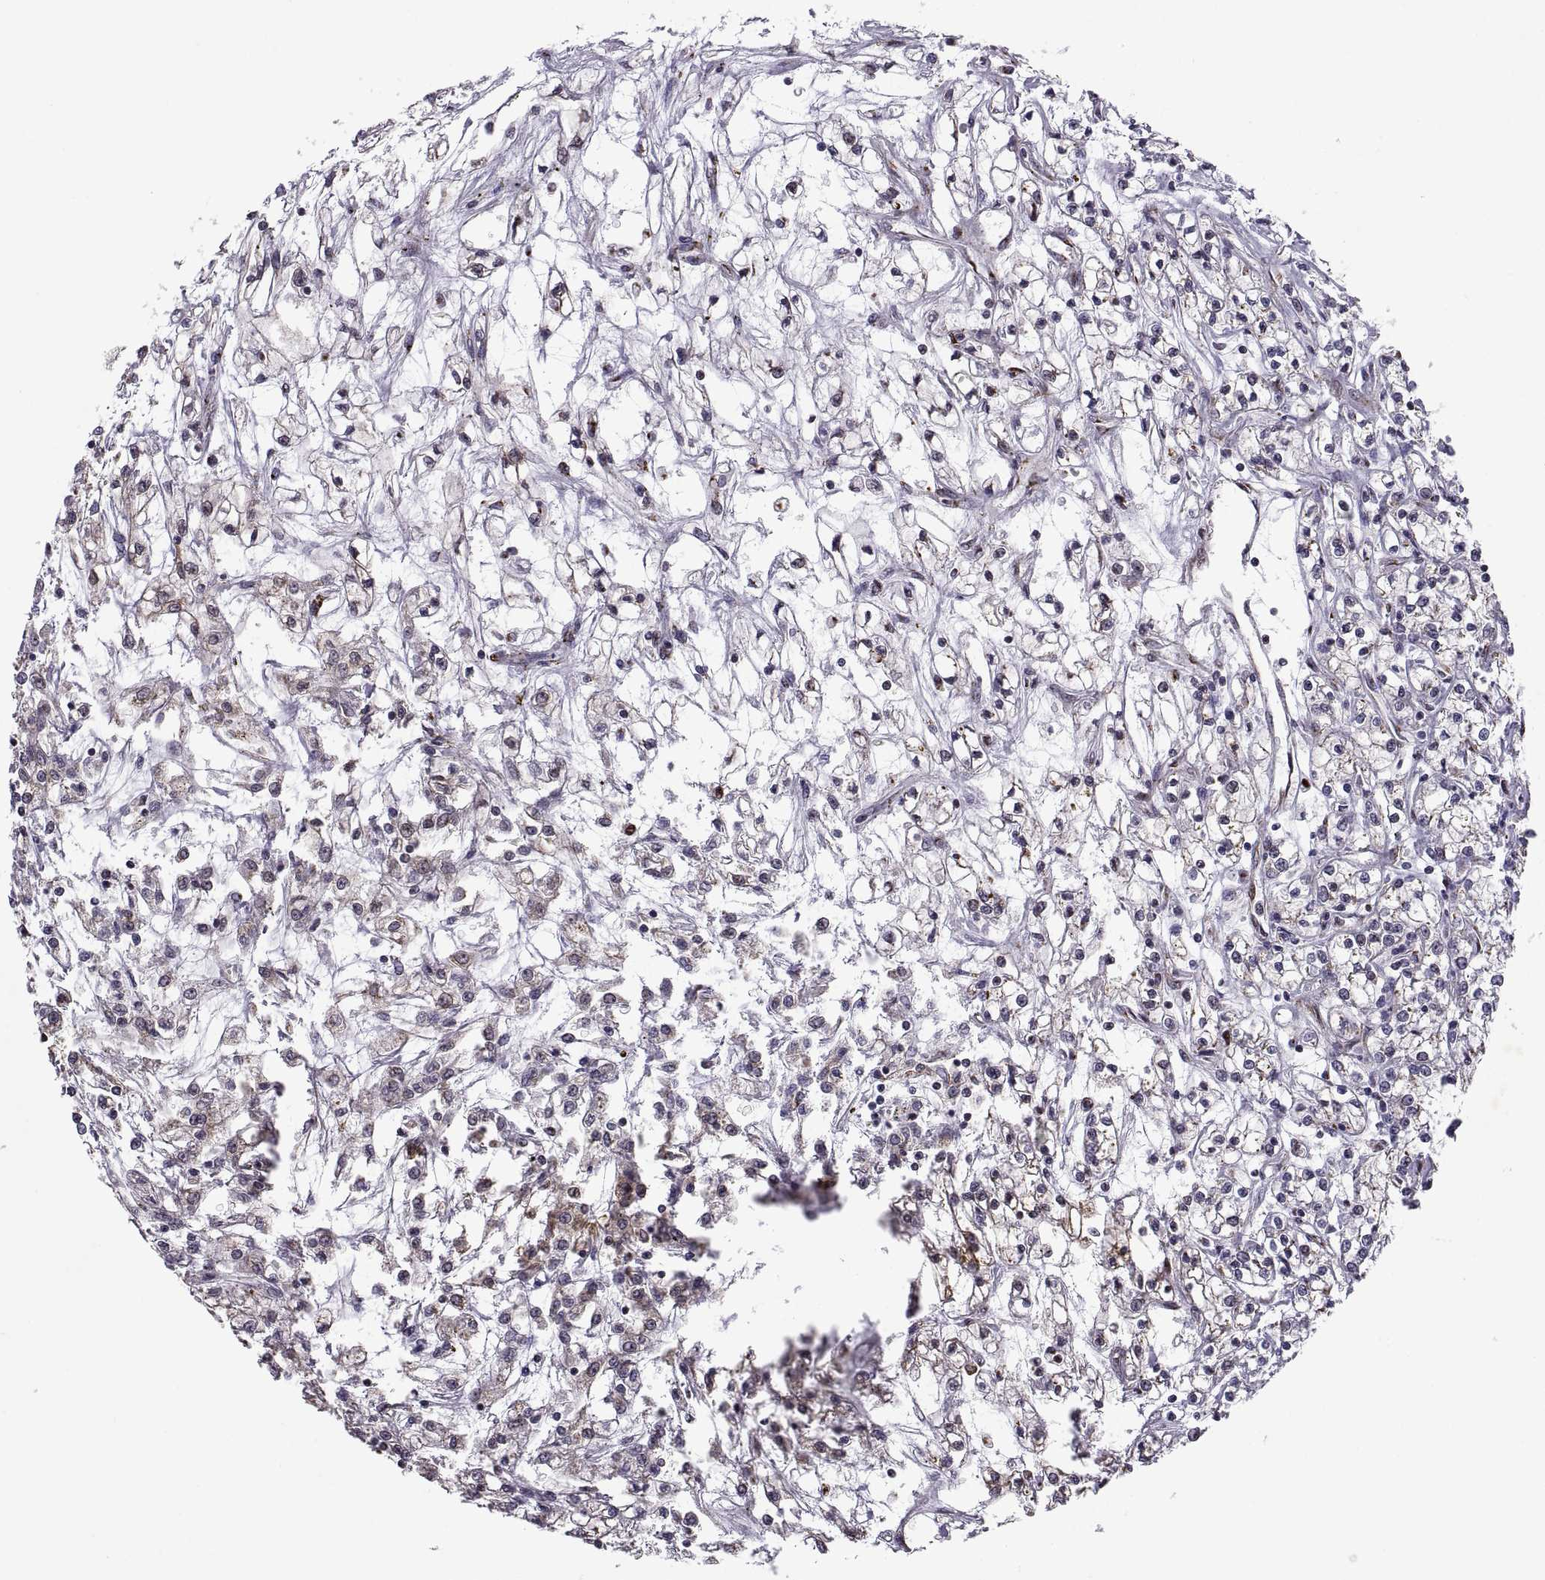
{"staining": {"intensity": "negative", "quantity": "none", "location": "none"}, "tissue": "renal cancer", "cell_type": "Tumor cells", "image_type": "cancer", "snomed": [{"axis": "morphology", "description": "Adenocarcinoma, NOS"}, {"axis": "topography", "description": "Kidney"}], "caption": "Tumor cells are negative for brown protein staining in adenocarcinoma (renal).", "gene": "ARRB1", "patient": {"sex": "female", "age": 59}}